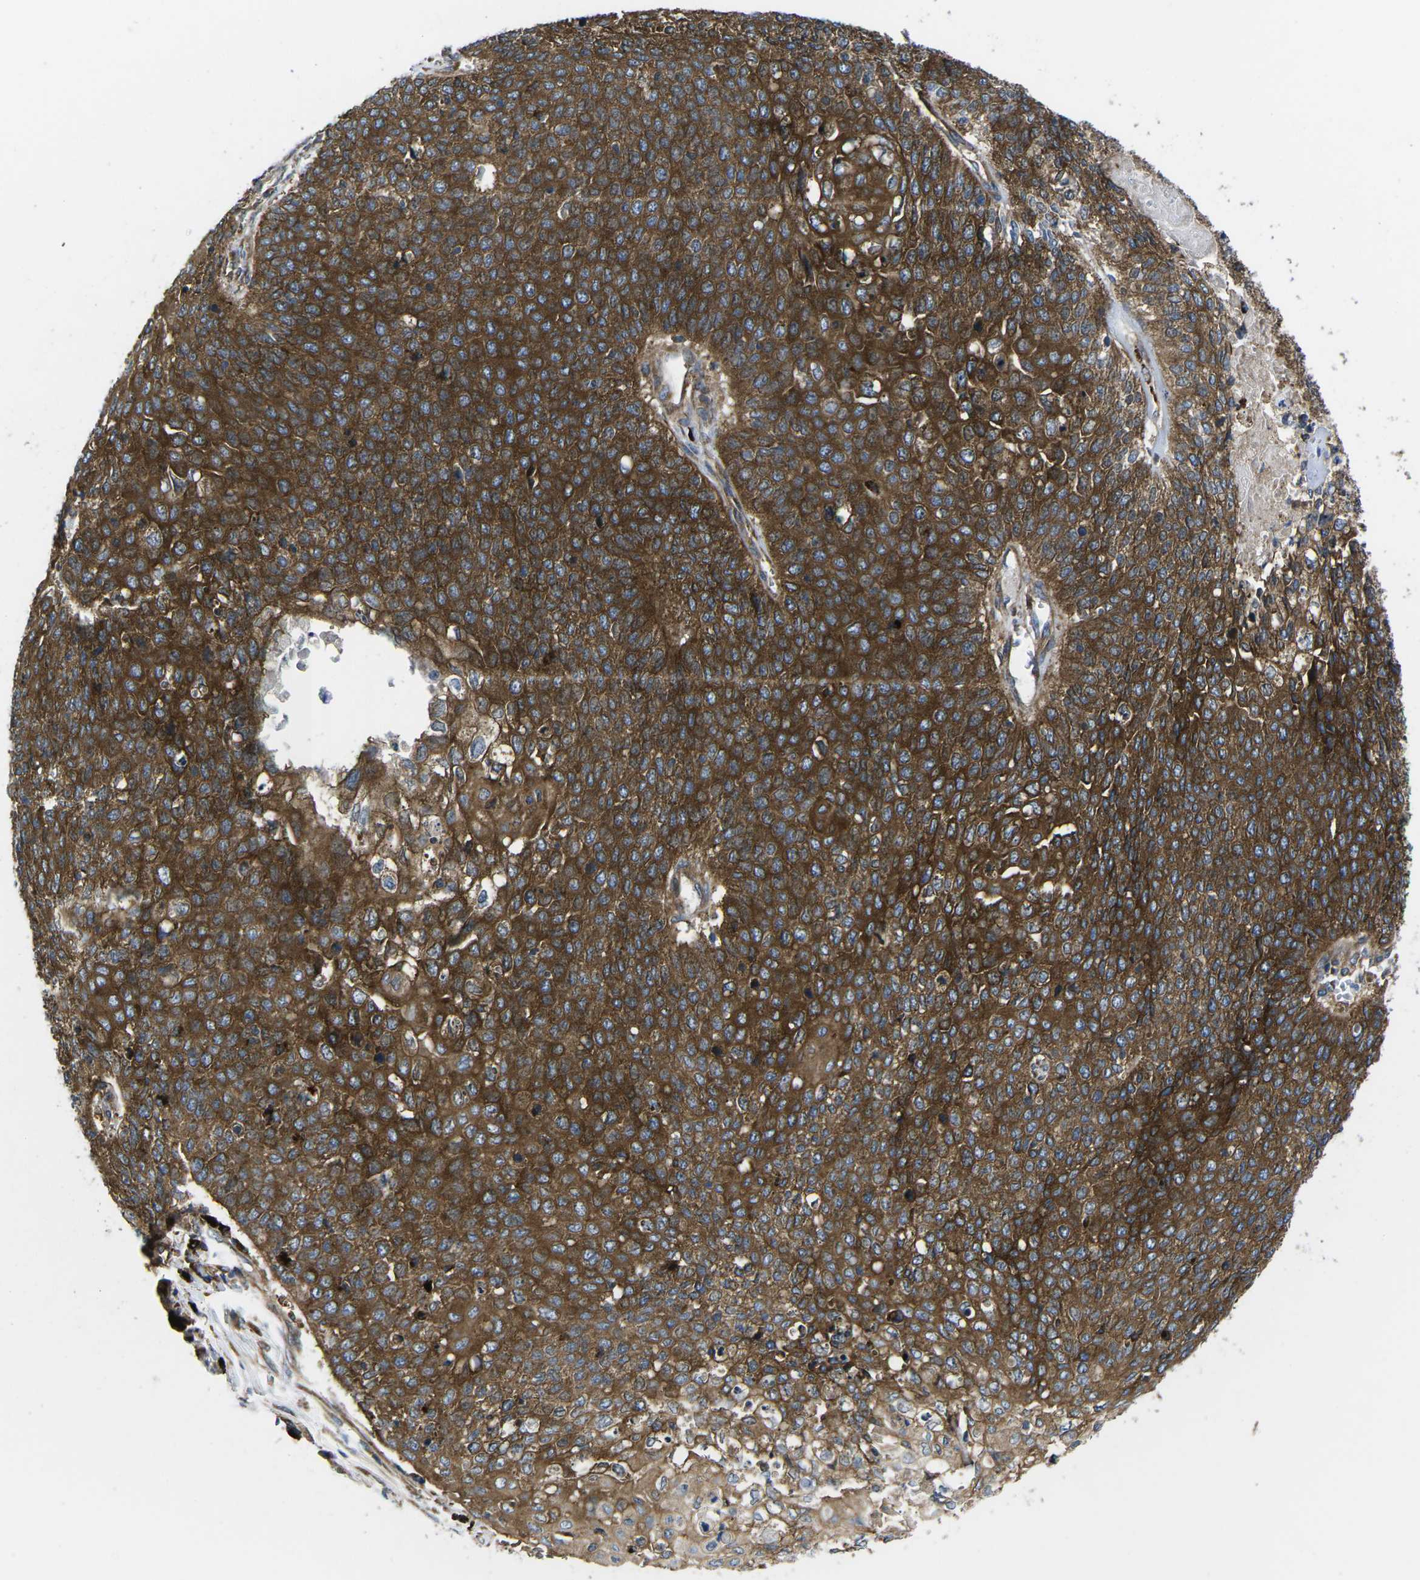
{"staining": {"intensity": "strong", "quantity": ">75%", "location": "cytoplasmic/membranous"}, "tissue": "cervical cancer", "cell_type": "Tumor cells", "image_type": "cancer", "snomed": [{"axis": "morphology", "description": "Squamous cell carcinoma, NOS"}, {"axis": "topography", "description": "Cervix"}], "caption": "DAB immunohistochemical staining of cervical cancer displays strong cytoplasmic/membranous protein positivity in approximately >75% of tumor cells.", "gene": "DLG1", "patient": {"sex": "female", "age": 39}}